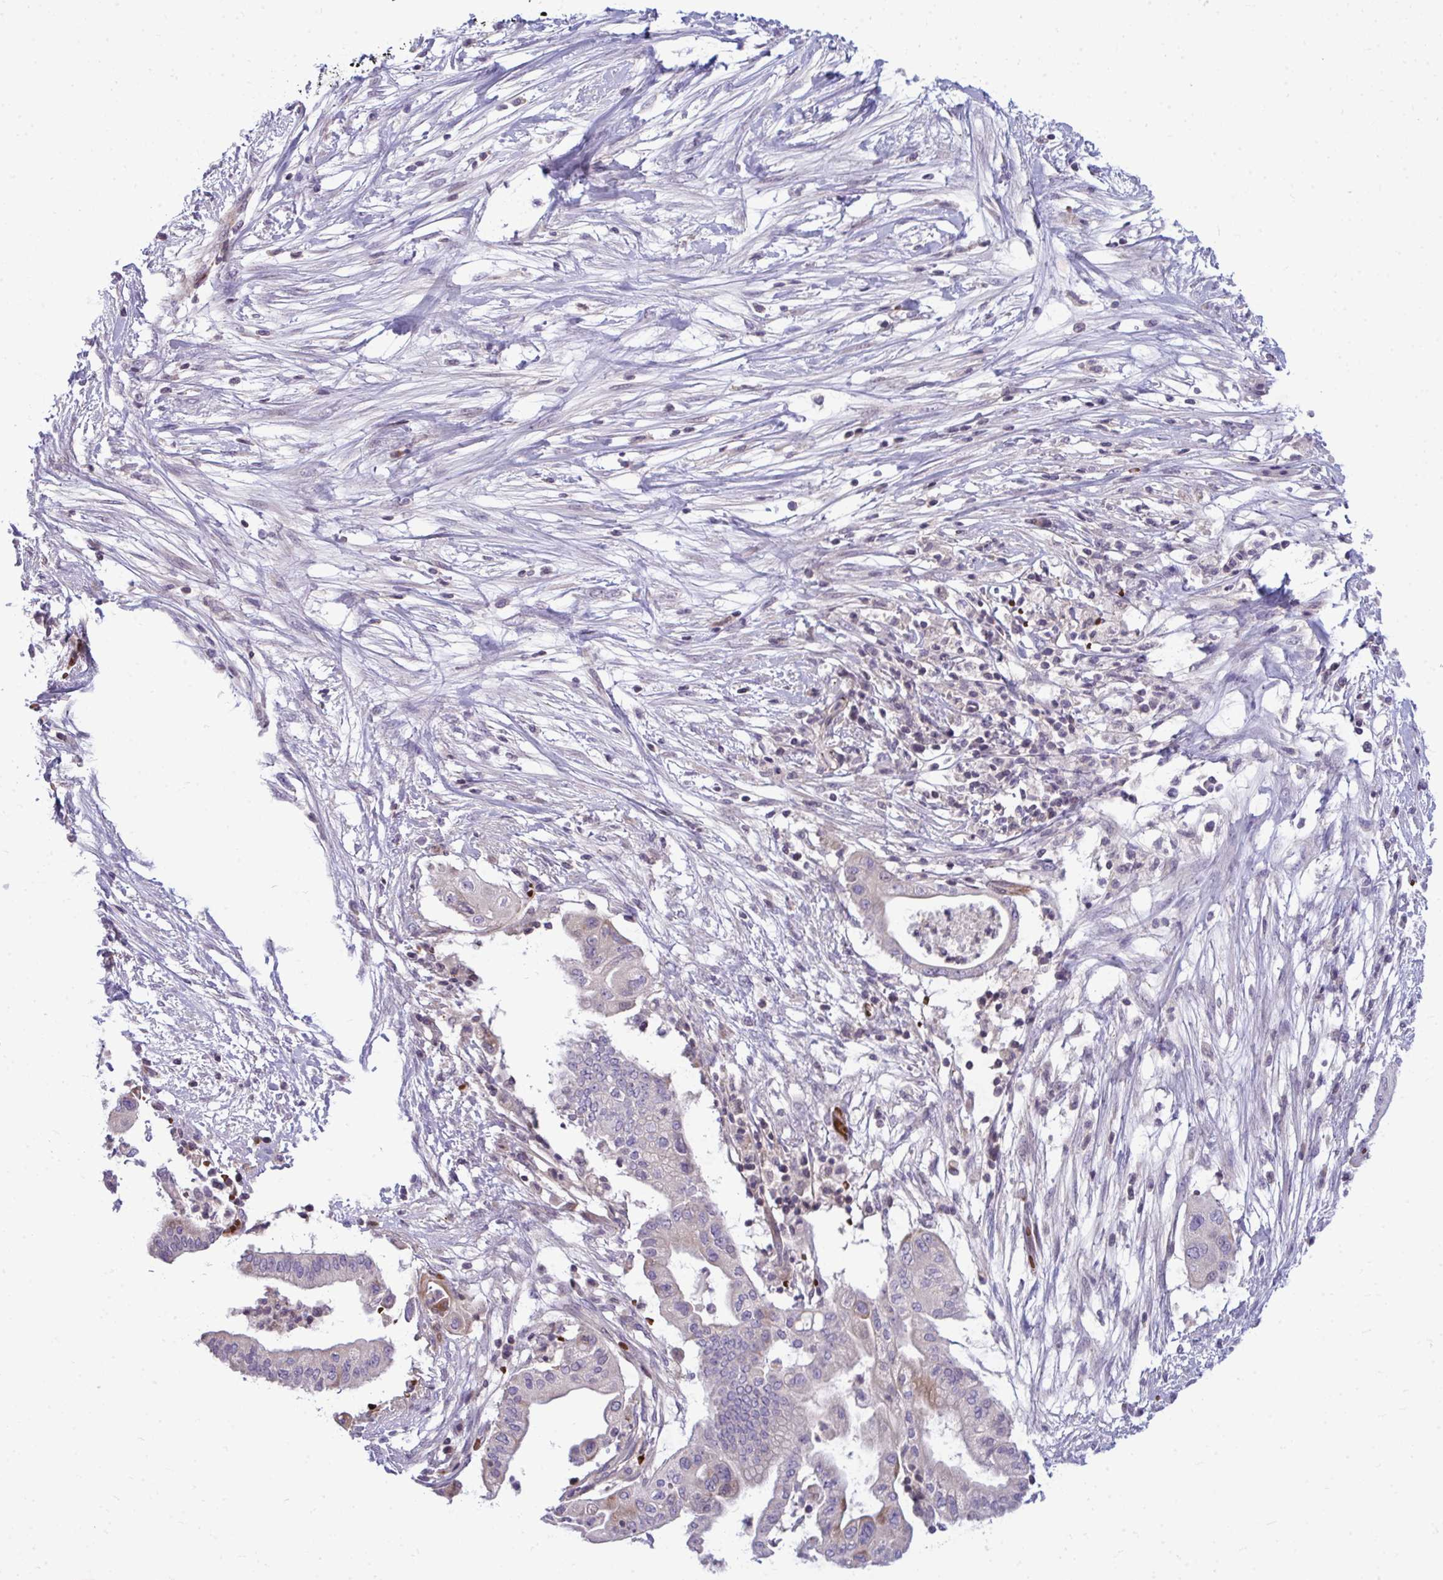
{"staining": {"intensity": "negative", "quantity": "none", "location": "none"}, "tissue": "pancreatic cancer", "cell_type": "Tumor cells", "image_type": "cancer", "snomed": [{"axis": "morphology", "description": "Adenocarcinoma, NOS"}, {"axis": "topography", "description": "Pancreas"}], "caption": "Tumor cells are negative for protein expression in human pancreatic cancer (adenocarcinoma).", "gene": "SLC14A1", "patient": {"sex": "male", "age": 68}}